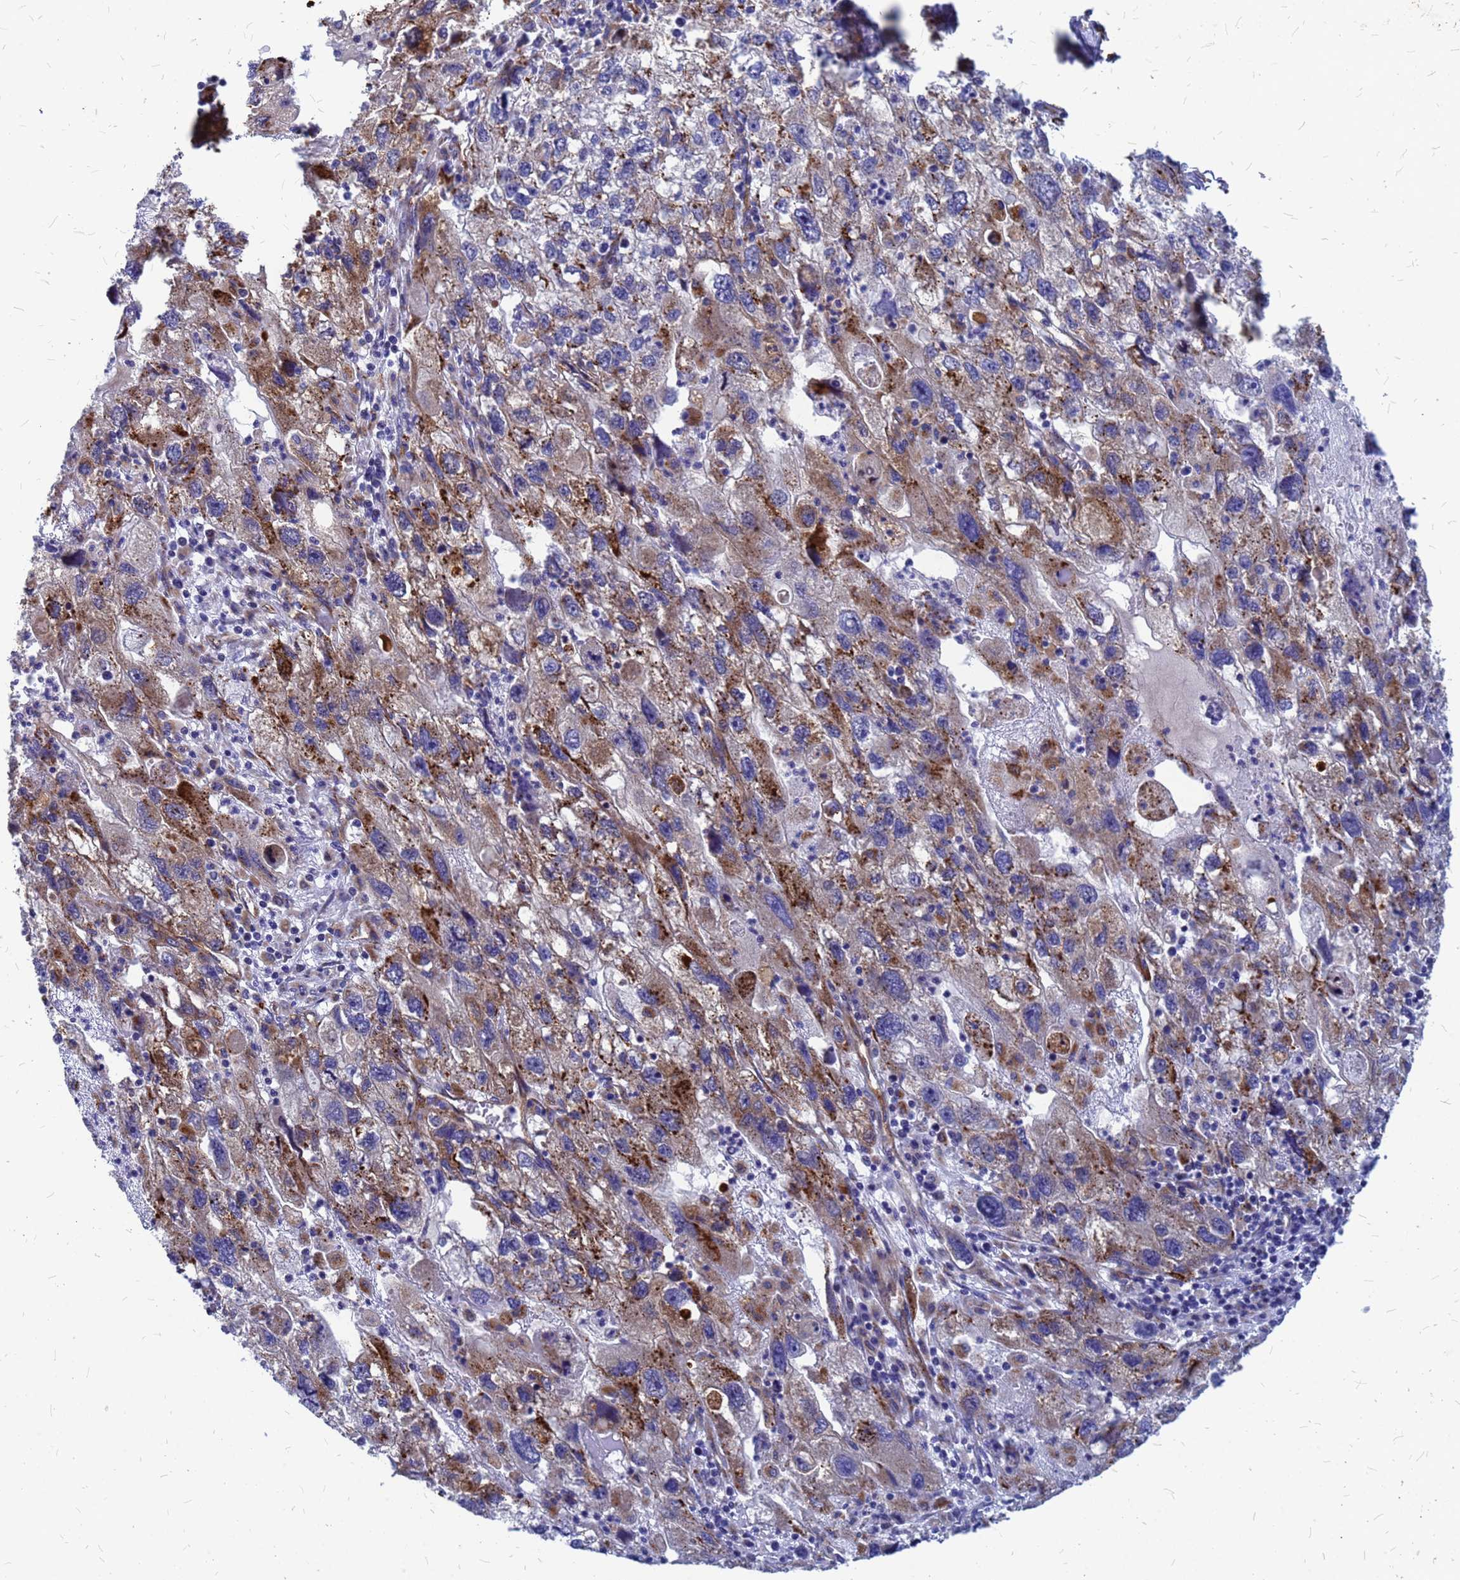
{"staining": {"intensity": "moderate", "quantity": "25%-75%", "location": "cytoplasmic/membranous"}, "tissue": "endometrial cancer", "cell_type": "Tumor cells", "image_type": "cancer", "snomed": [{"axis": "morphology", "description": "Adenocarcinoma, NOS"}, {"axis": "topography", "description": "Endometrium"}], "caption": "Human endometrial adenocarcinoma stained for a protein (brown) exhibits moderate cytoplasmic/membranous positive staining in approximately 25%-75% of tumor cells.", "gene": "NOSTRIN", "patient": {"sex": "female", "age": 49}}